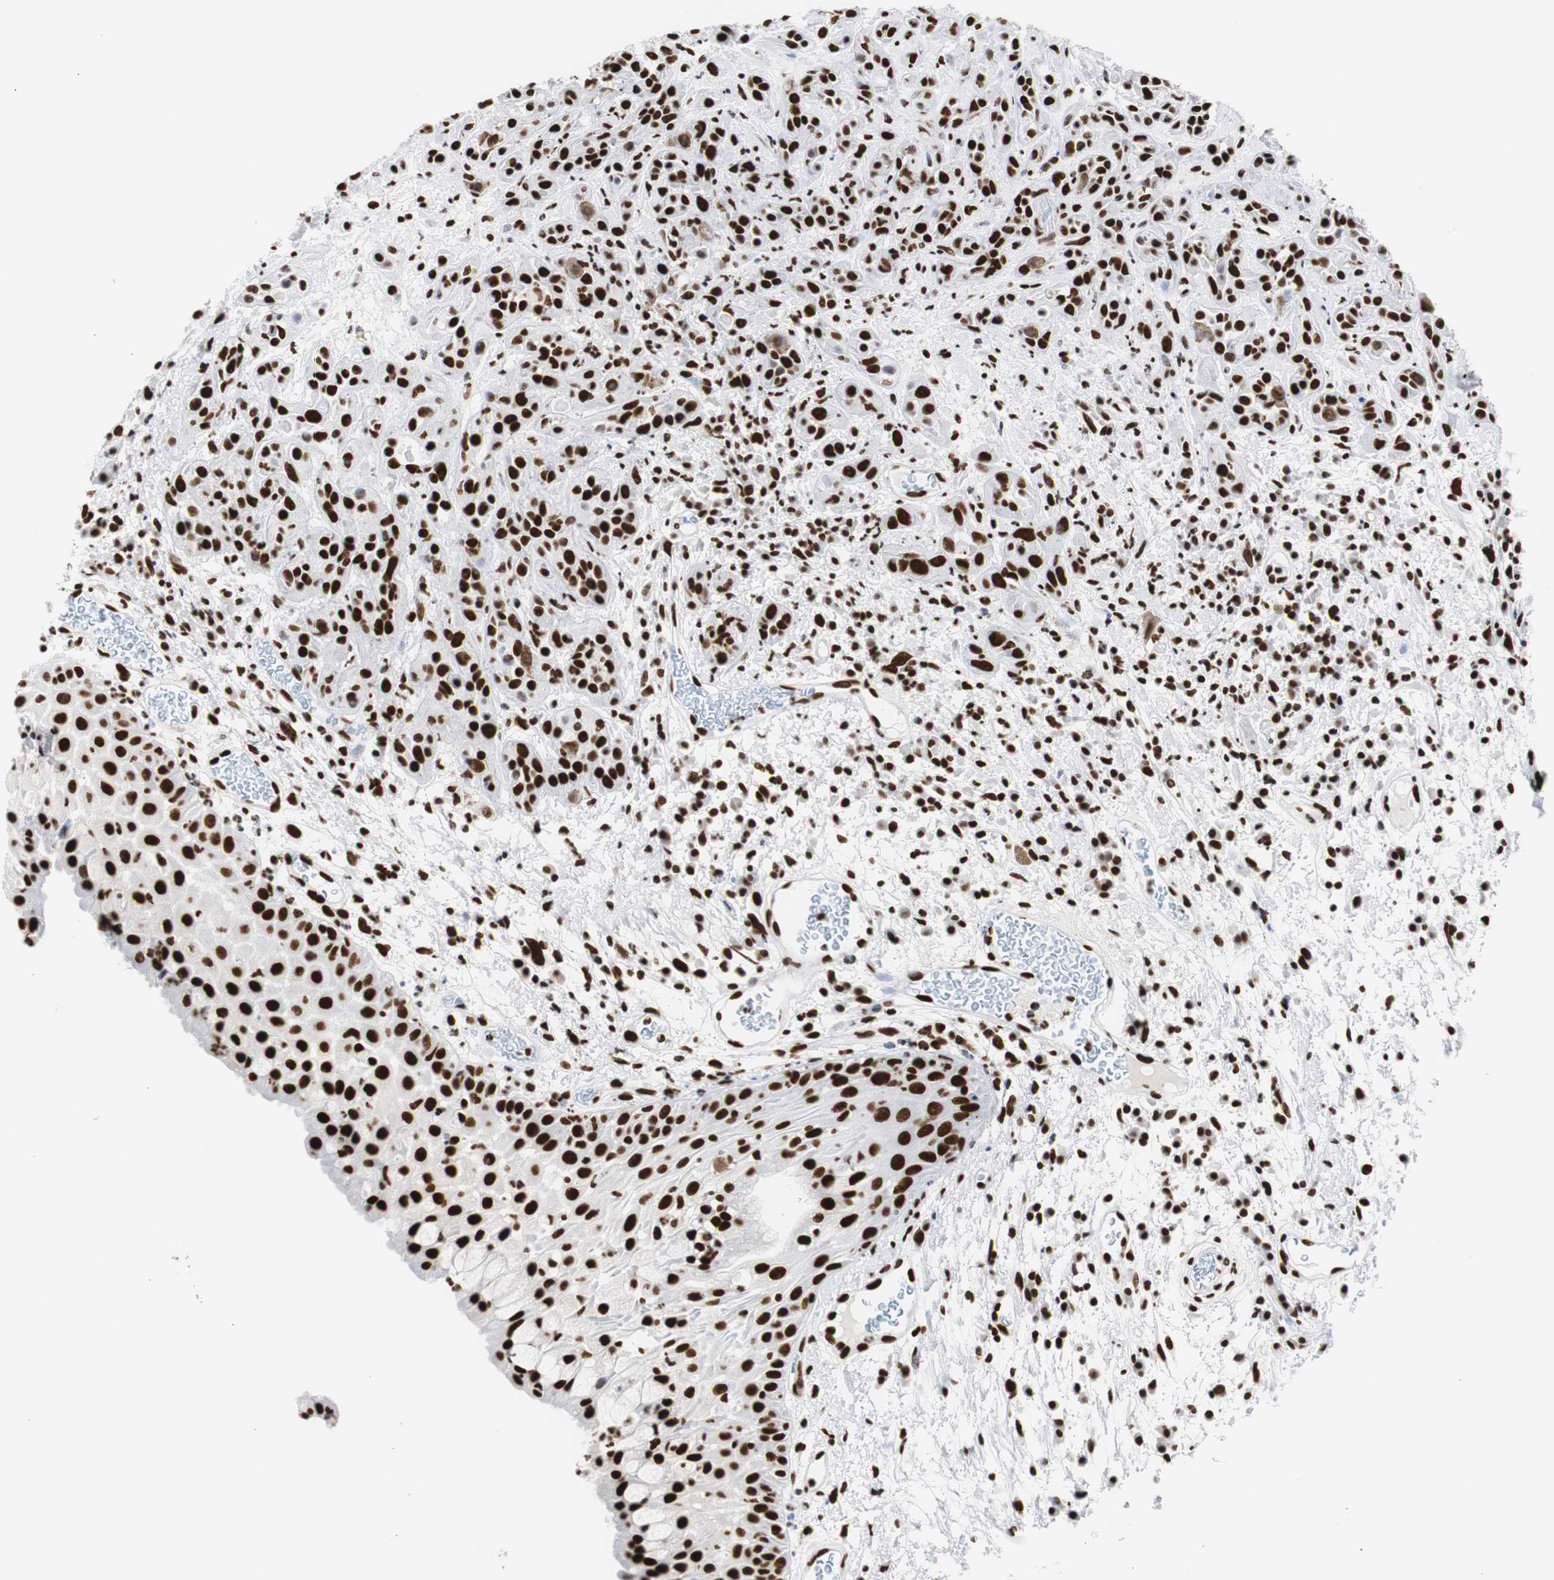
{"staining": {"intensity": "strong", "quantity": ">75%", "location": "nuclear"}, "tissue": "head and neck cancer", "cell_type": "Tumor cells", "image_type": "cancer", "snomed": [{"axis": "morphology", "description": "Squamous cell carcinoma, NOS"}, {"axis": "topography", "description": "Head-Neck"}], "caption": "High-magnification brightfield microscopy of head and neck squamous cell carcinoma stained with DAB (3,3'-diaminobenzidine) (brown) and counterstained with hematoxylin (blue). tumor cells exhibit strong nuclear expression is present in about>75% of cells.", "gene": "HNRNPH2", "patient": {"sex": "male", "age": 62}}